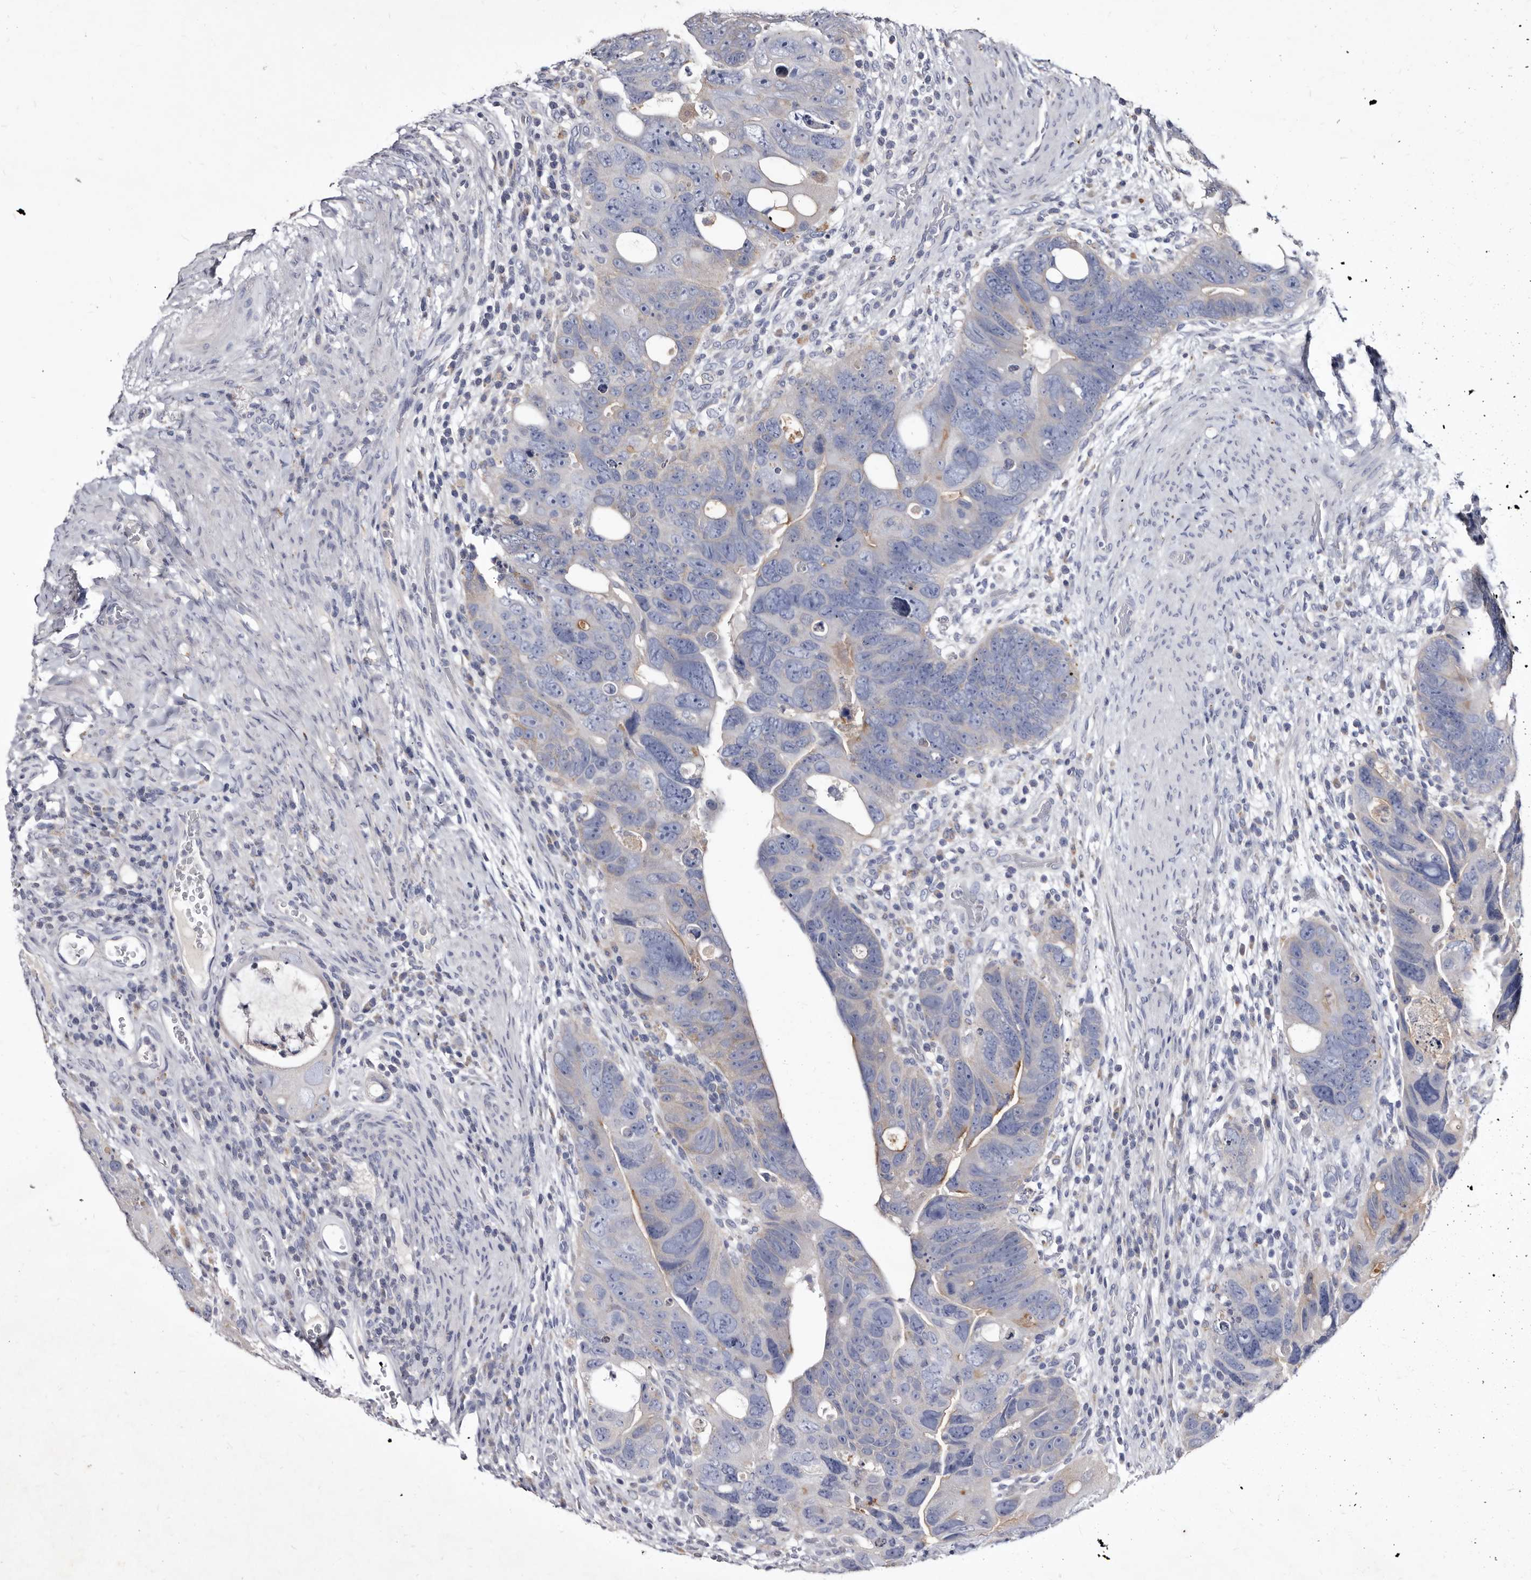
{"staining": {"intensity": "negative", "quantity": "none", "location": "none"}, "tissue": "colorectal cancer", "cell_type": "Tumor cells", "image_type": "cancer", "snomed": [{"axis": "morphology", "description": "Adenocarcinoma, NOS"}, {"axis": "topography", "description": "Rectum"}], "caption": "High magnification brightfield microscopy of colorectal adenocarcinoma stained with DAB (3,3'-diaminobenzidine) (brown) and counterstained with hematoxylin (blue): tumor cells show no significant expression.", "gene": "SLC39A2", "patient": {"sex": "male", "age": 59}}